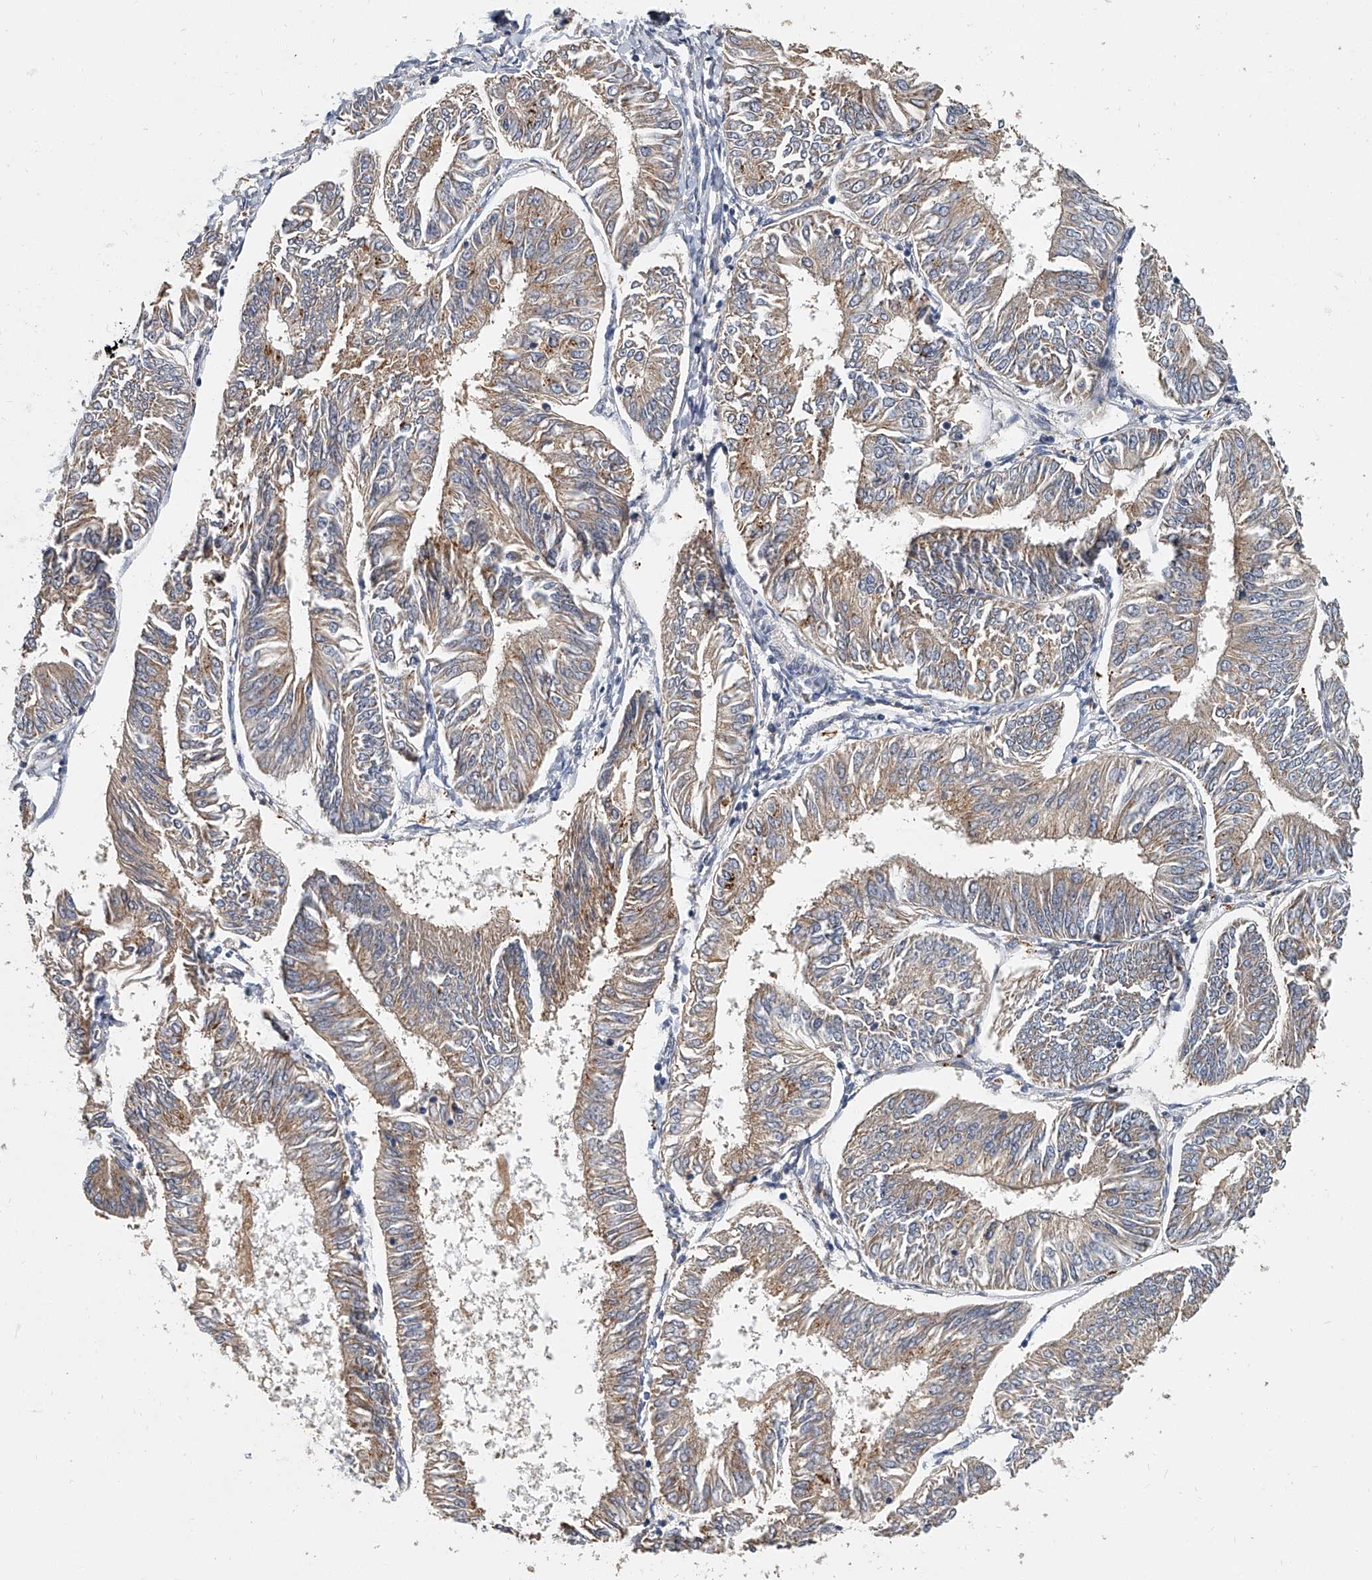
{"staining": {"intensity": "weak", "quantity": ">75%", "location": "cytoplasmic/membranous"}, "tissue": "endometrial cancer", "cell_type": "Tumor cells", "image_type": "cancer", "snomed": [{"axis": "morphology", "description": "Adenocarcinoma, NOS"}, {"axis": "topography", "description": "Endometrium"}], "caption": "Human adenocarcinoma (endometrial) stained with a protein marker reveals weak staining in tumor cells.", "gene": "JAG2", "patient": {"sex": "female", "age": 58}}